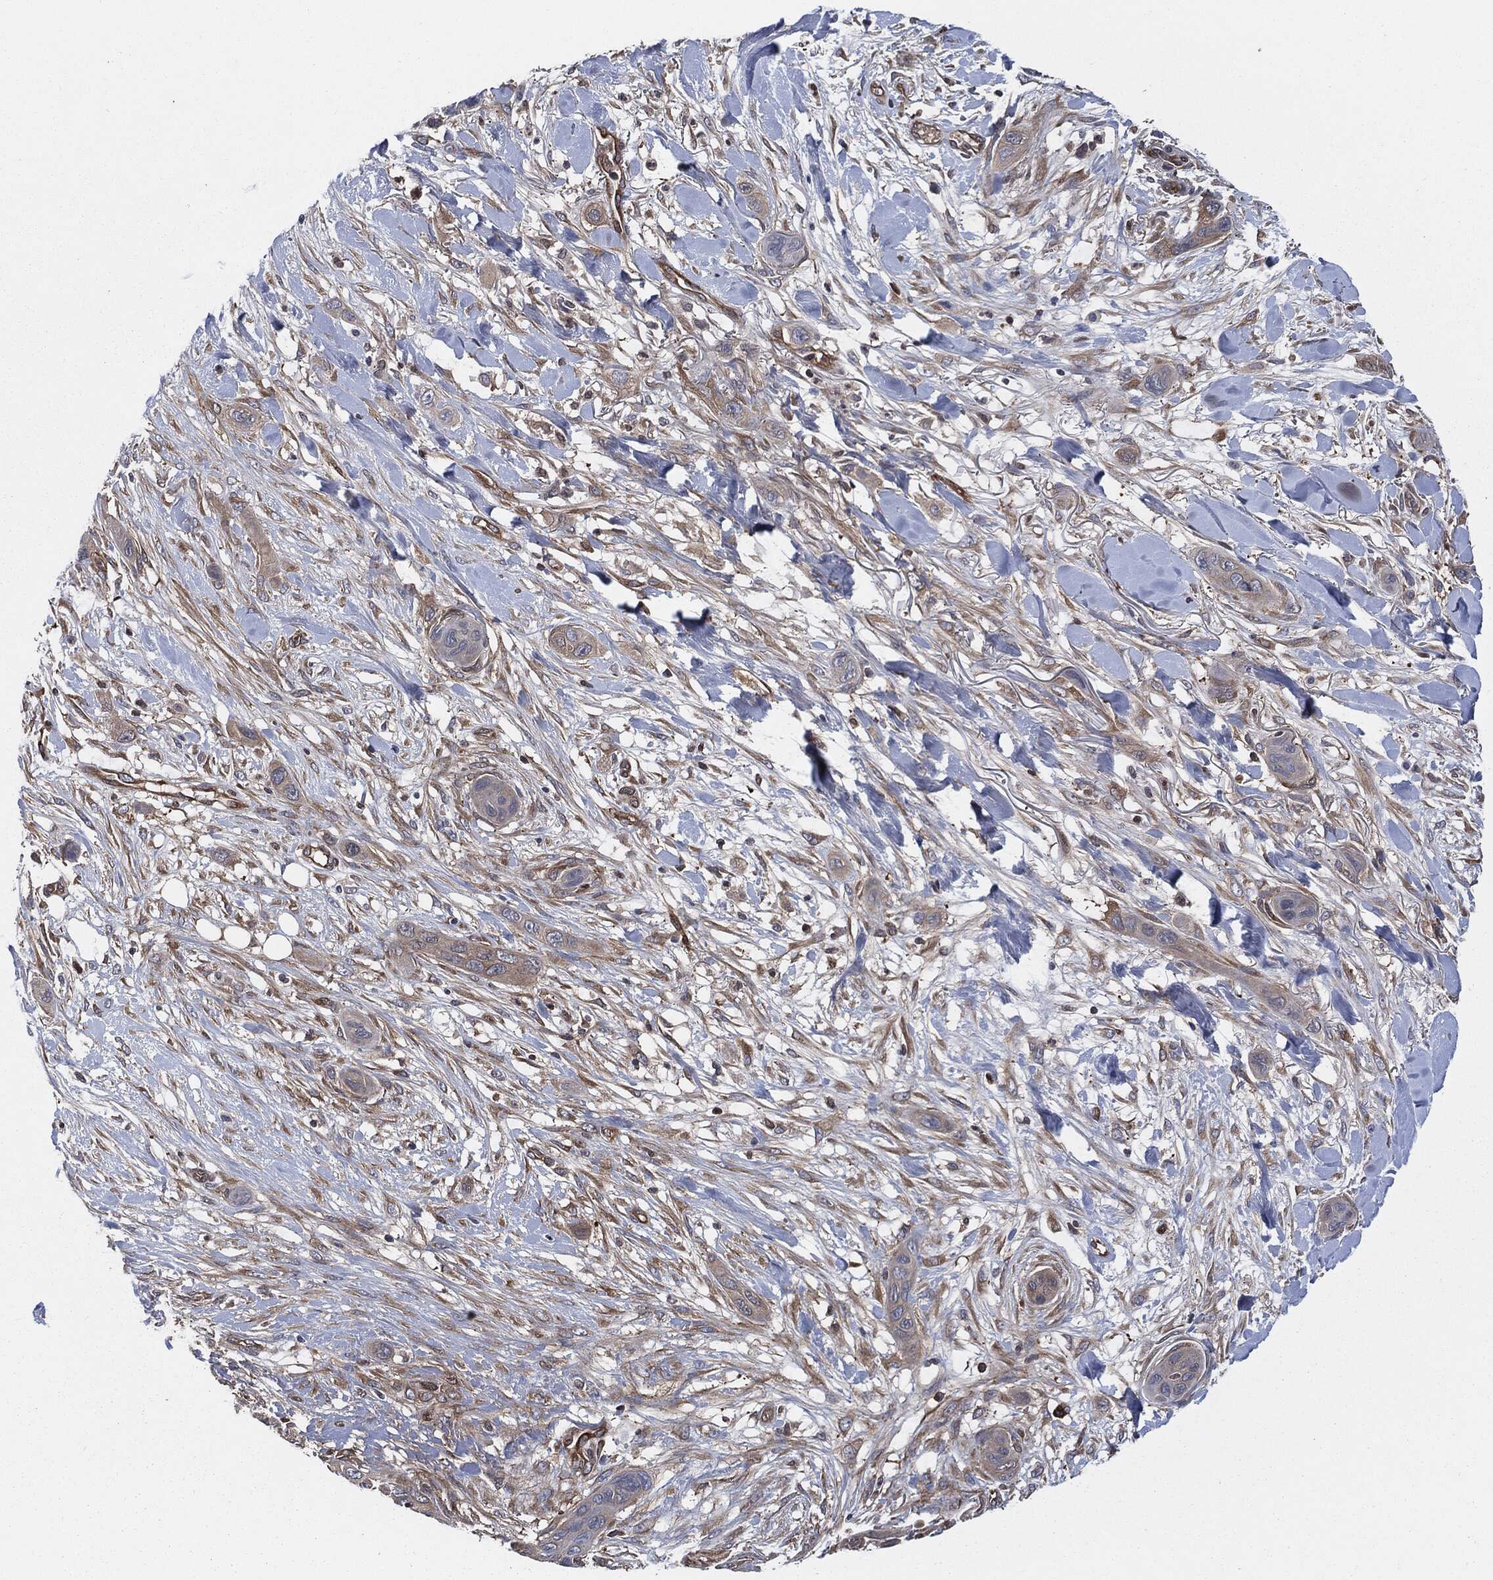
{"staining": {"intensity": "negative", "quantity": "none", "location": "none"}, "tissue": "skin cancer", "cell_type": "Tumor cells", "image_type": "cancer", "snomed": [{"axis": "morphology", "description": "Squamous cell carcinoma, NOS"}, {"axis": "topography", "description": "Skin"}], "caption": "Histopathology image shows no protein expression in tumor cells of skin cancer (squamous cell carcinoma) tissue.", "gene": "XPNPEP1", "patient": {"sex": "male", "age": 78}}